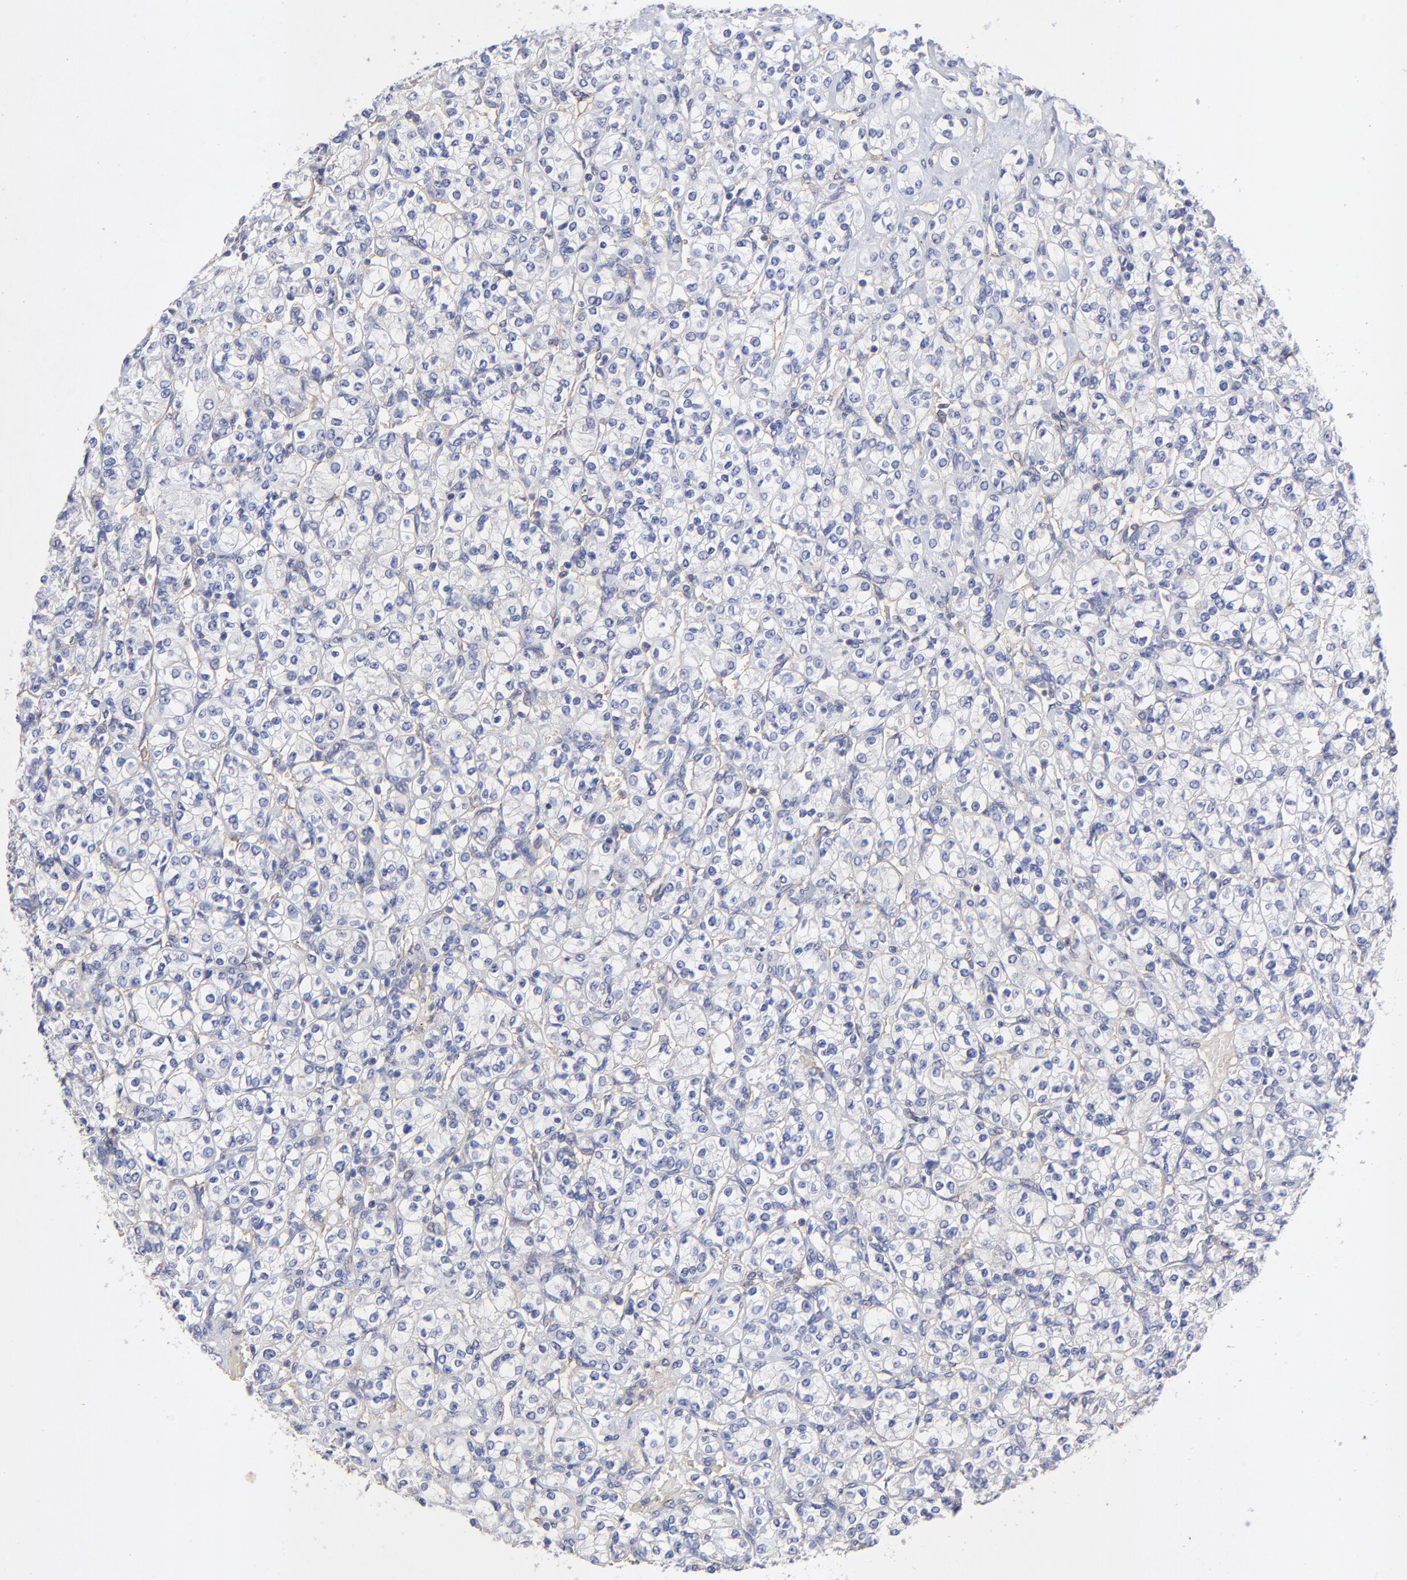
{"staining": {"intensity": "negative", "quantity": "none", "location": "none"}, "tissue": "renal cancer", "cell_type": "Tumor cells", "image_type": "cancer", "snomed": [{"axis": "morphology", "description": "Adenocarcinoma, NOS"}, {"axis": "topography", "description": "Kidney"}], "caption": "Renal adenocarcinoma was stained to show a protein in brown. There is no significant expression in tumor cells. (DAB (3,3'-diaminobenzidine) IHC, high magnification).", "gene": "SULF2", "patient": {"sex": "male", "age": 77}}